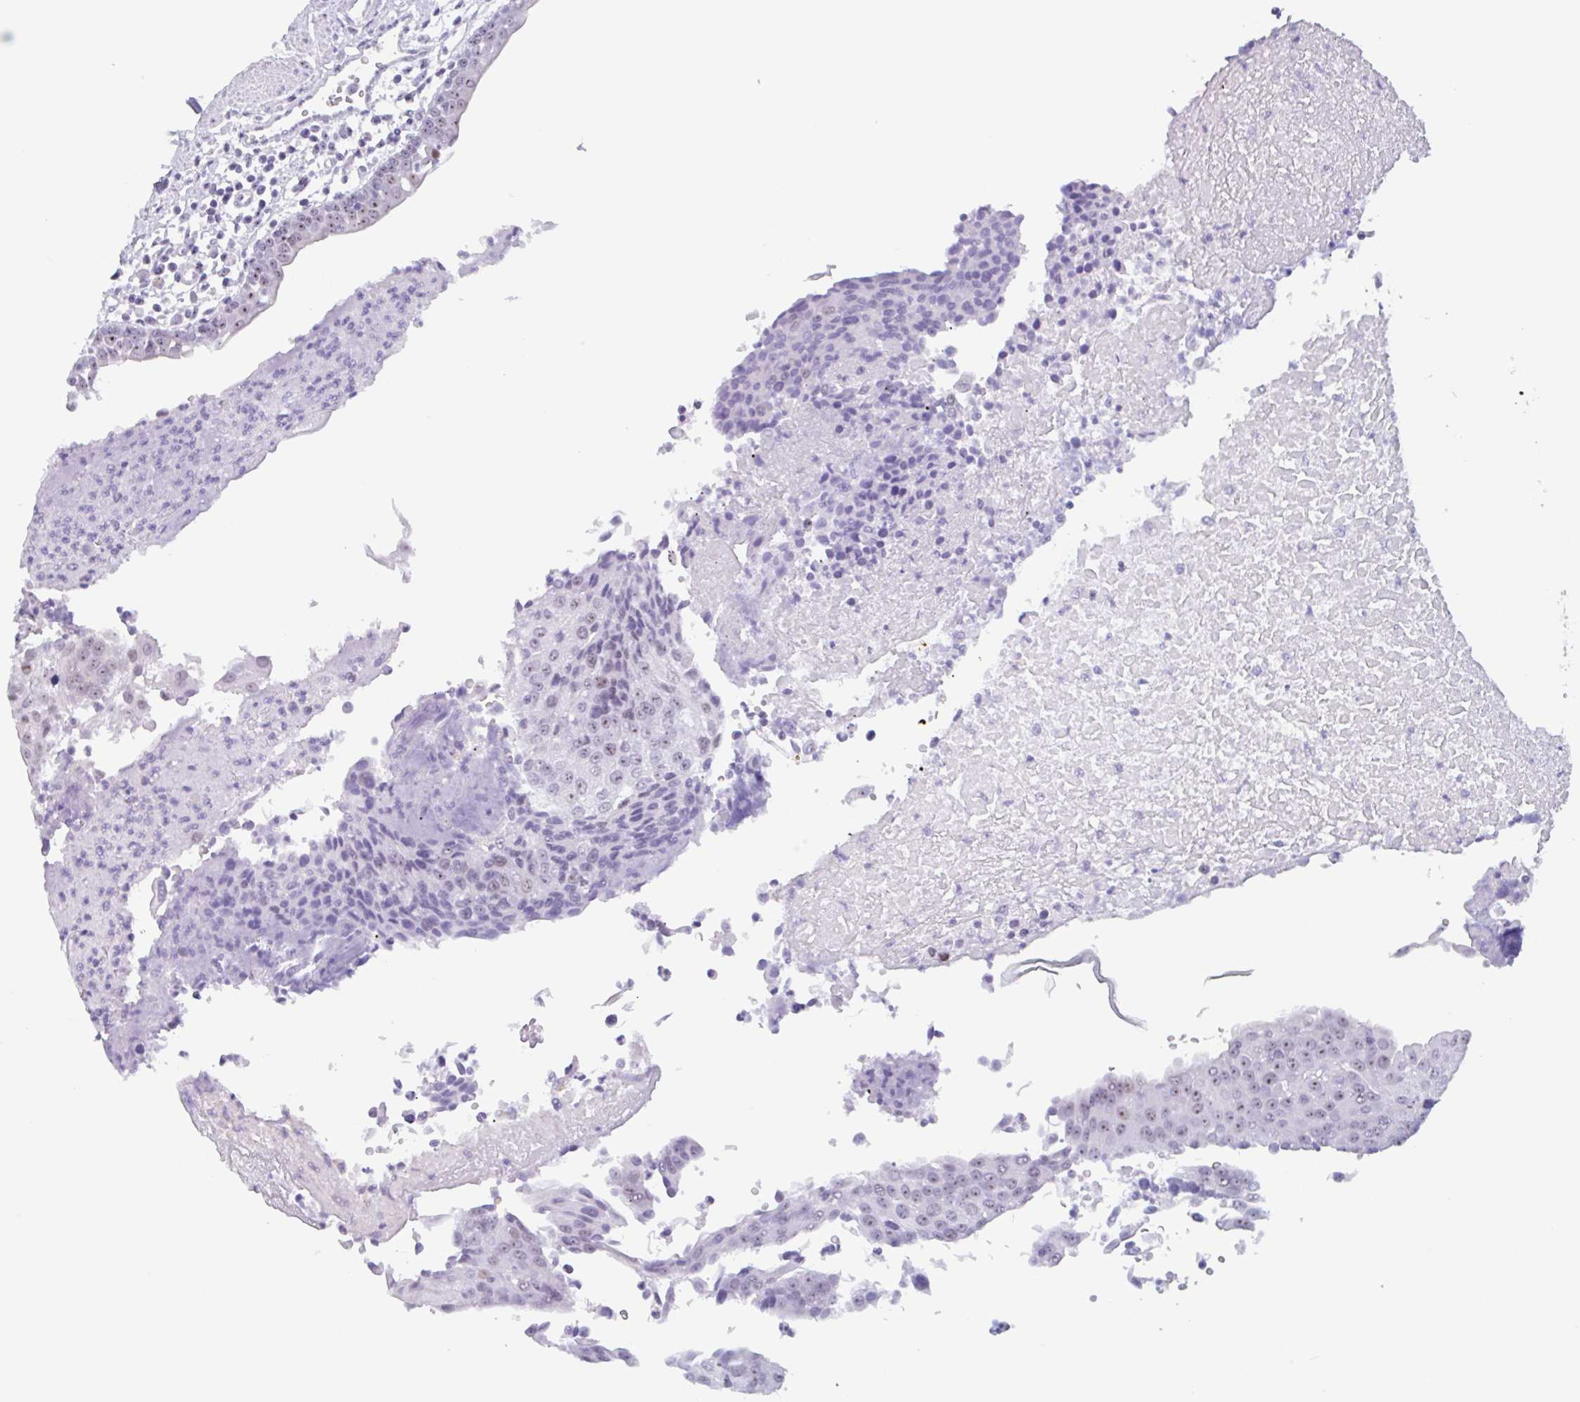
{"staining": {"intensity": "moderate", "quantity": "<25%", "location": "nuclear"}, "tissue": "urothelial cancer", "cell_type": "Tumor cells", "image_type": "cancer", "snomed": [{"axis": "morphology", "description": "Urothelial carcinoma, High grade"}, {"axis": "topography", "description": "Urinary bladder"}], "caption": "This is an image of immunohistochemistry (IHC) staining of high-grade urothelial carcinoma, which shows moderate staining in the nuclear of tumor cells.", "gene": "LENG9", "patient": {"sex": "female", "age": 85}}